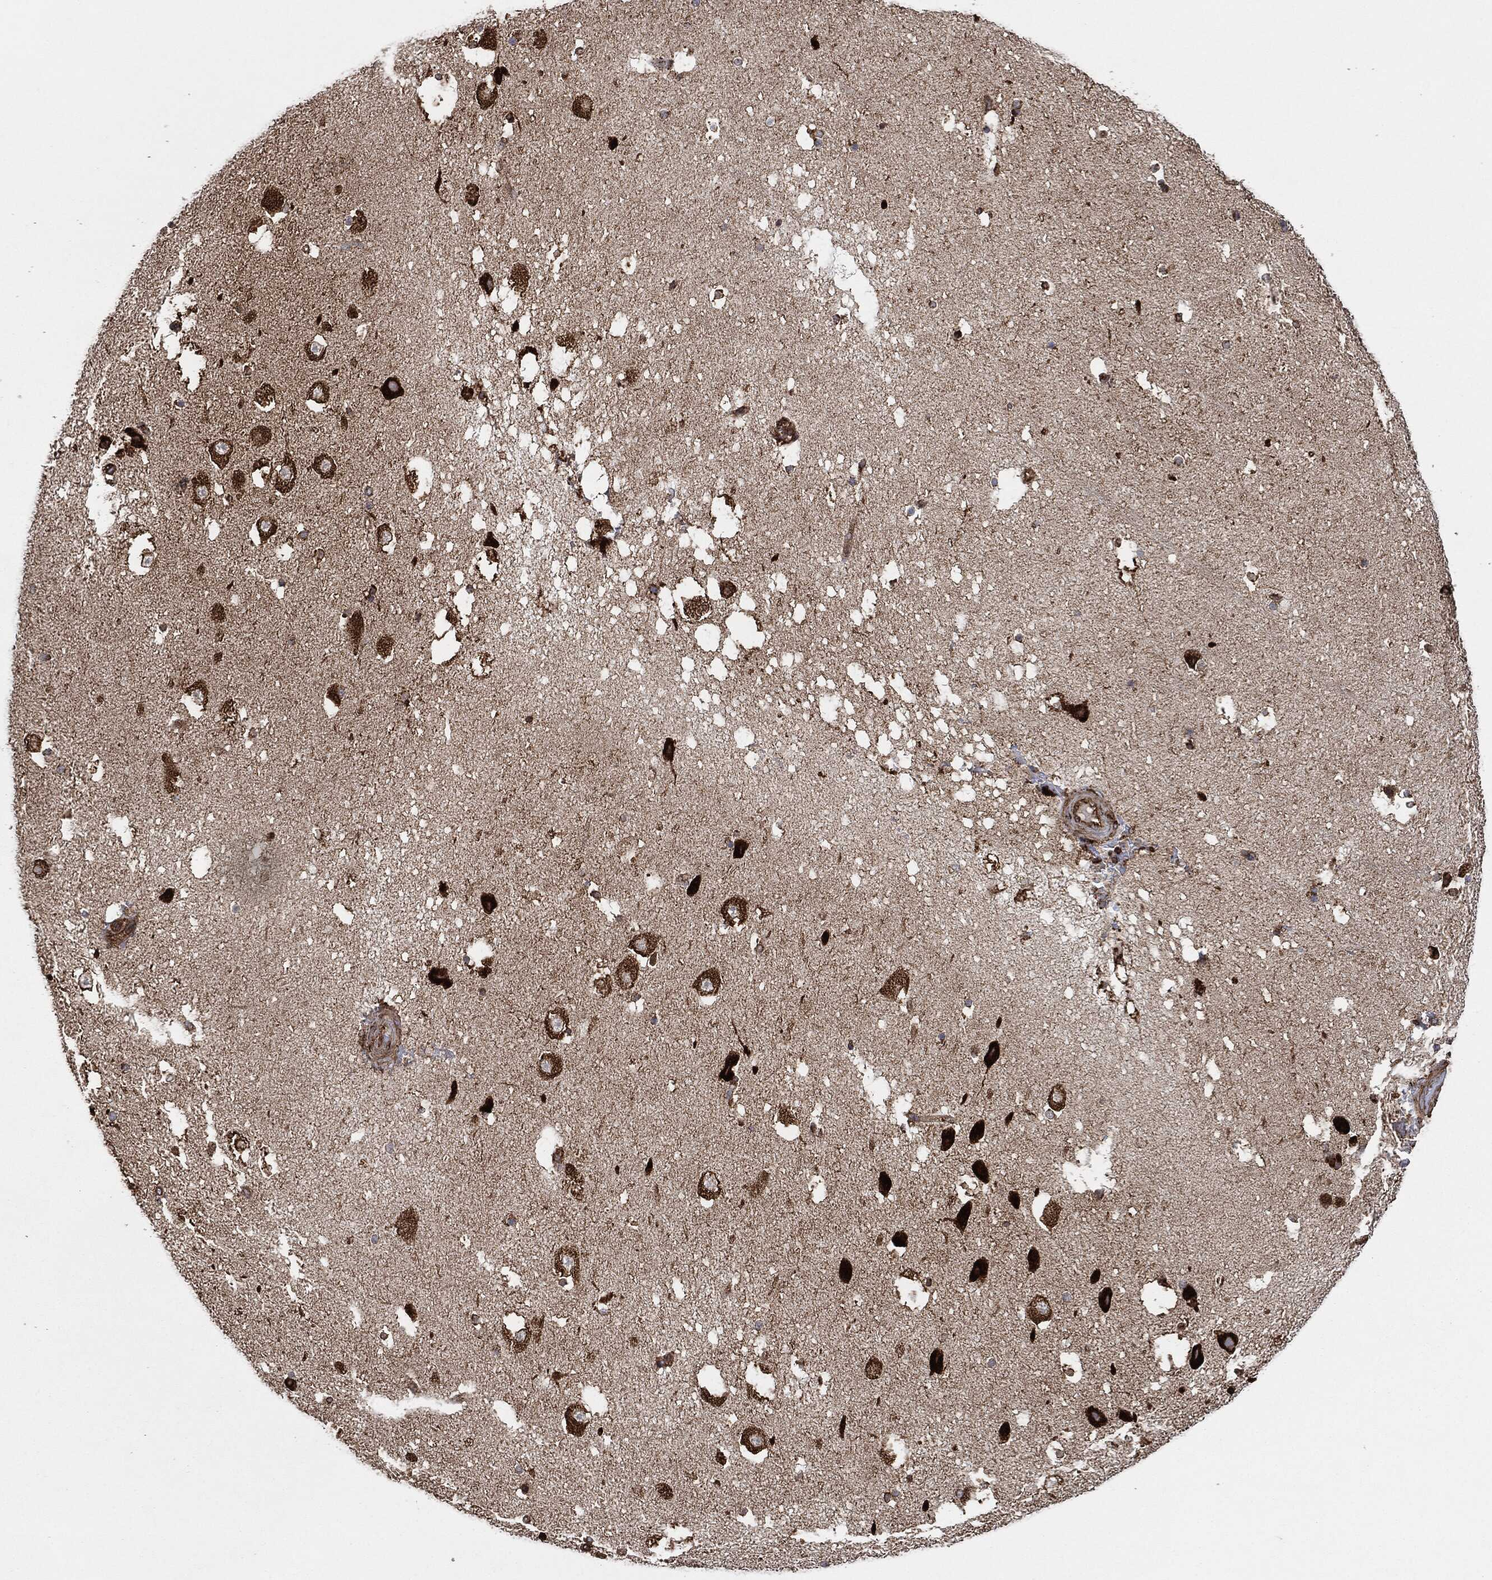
{"staining": {"intensity": "strong", "quantity": ">75%", "location": "cytoplasmic/membranous"}, "tissue": "hippocampus", "cell_type": "Glial cells", "image_type": "normal", "snomed": [{"axis": "morphology", "description": "Normal tissue, NOS"}, {"axis": "topography", "description": "Hippocampus"}], "caption": "The photomicrograph displays staining of unremarkable hippocampus, revealing strong cytoplasmic/membranous protein positivity (brown color) within glial cells.", "gene": "AMFR", "patient": {"sex": "male", "age": 51}}